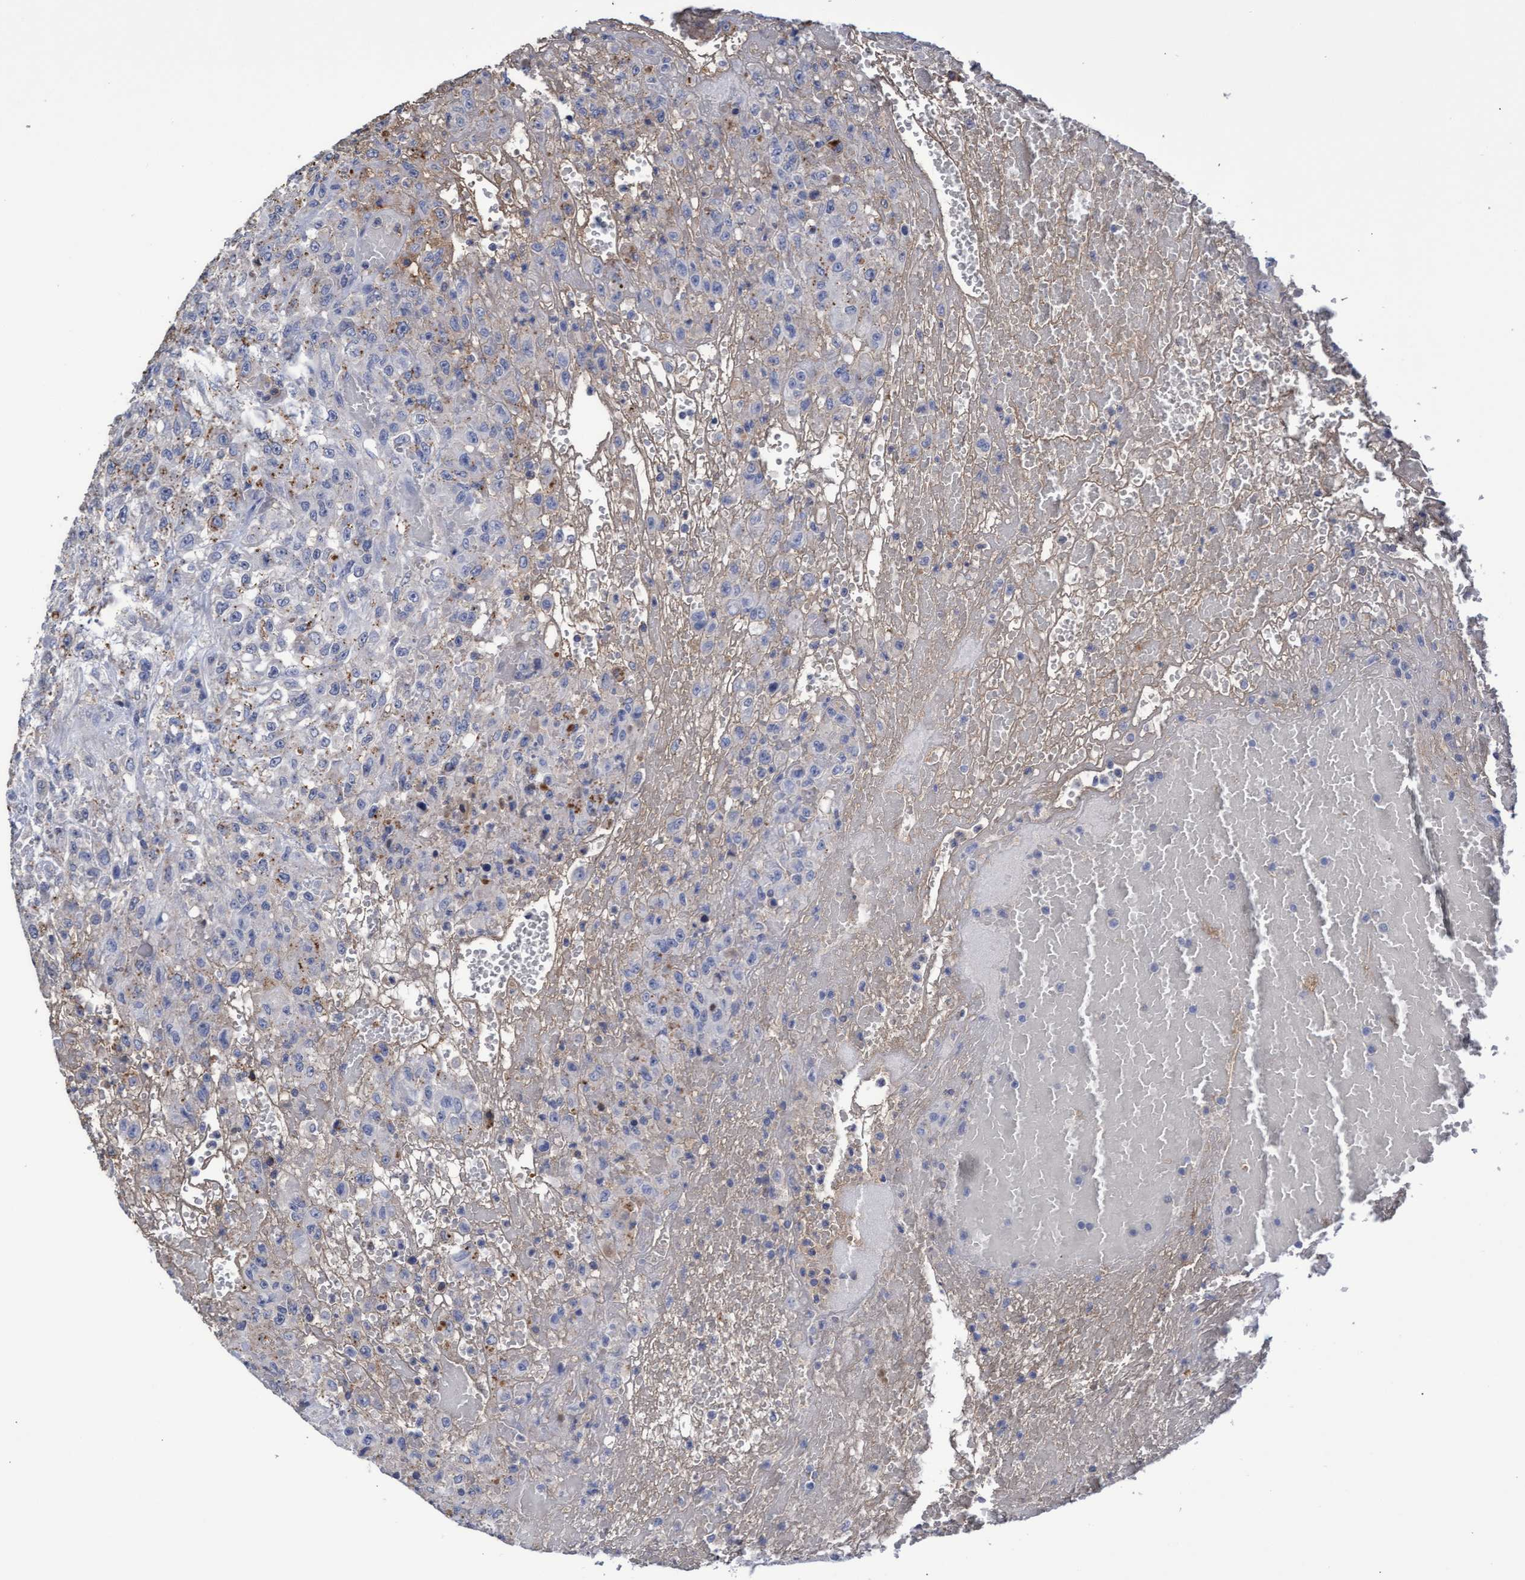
{"staining": {"intensity": "weak", "quantity": "25%-75%", "location": "cytoplasmic/membranous"}, "tissue": "urothelial cancer", "cell_type": "Tumor cells", "image_type": "cancer", "snomed": [{"axis": "morphology", "description": "Urothelial carcinoma, High grade"}, {"axis": "topography", "description": "Urinary bladder"}], "caption": "Urothelial cancer was stained to show a protein in brown. There is low levels of weak cytoplasmic/membranous staining in approximately 25%-75% of tumor cells.", "gene": "GPR39", "patient": {"sex": "male", "age": 46}}